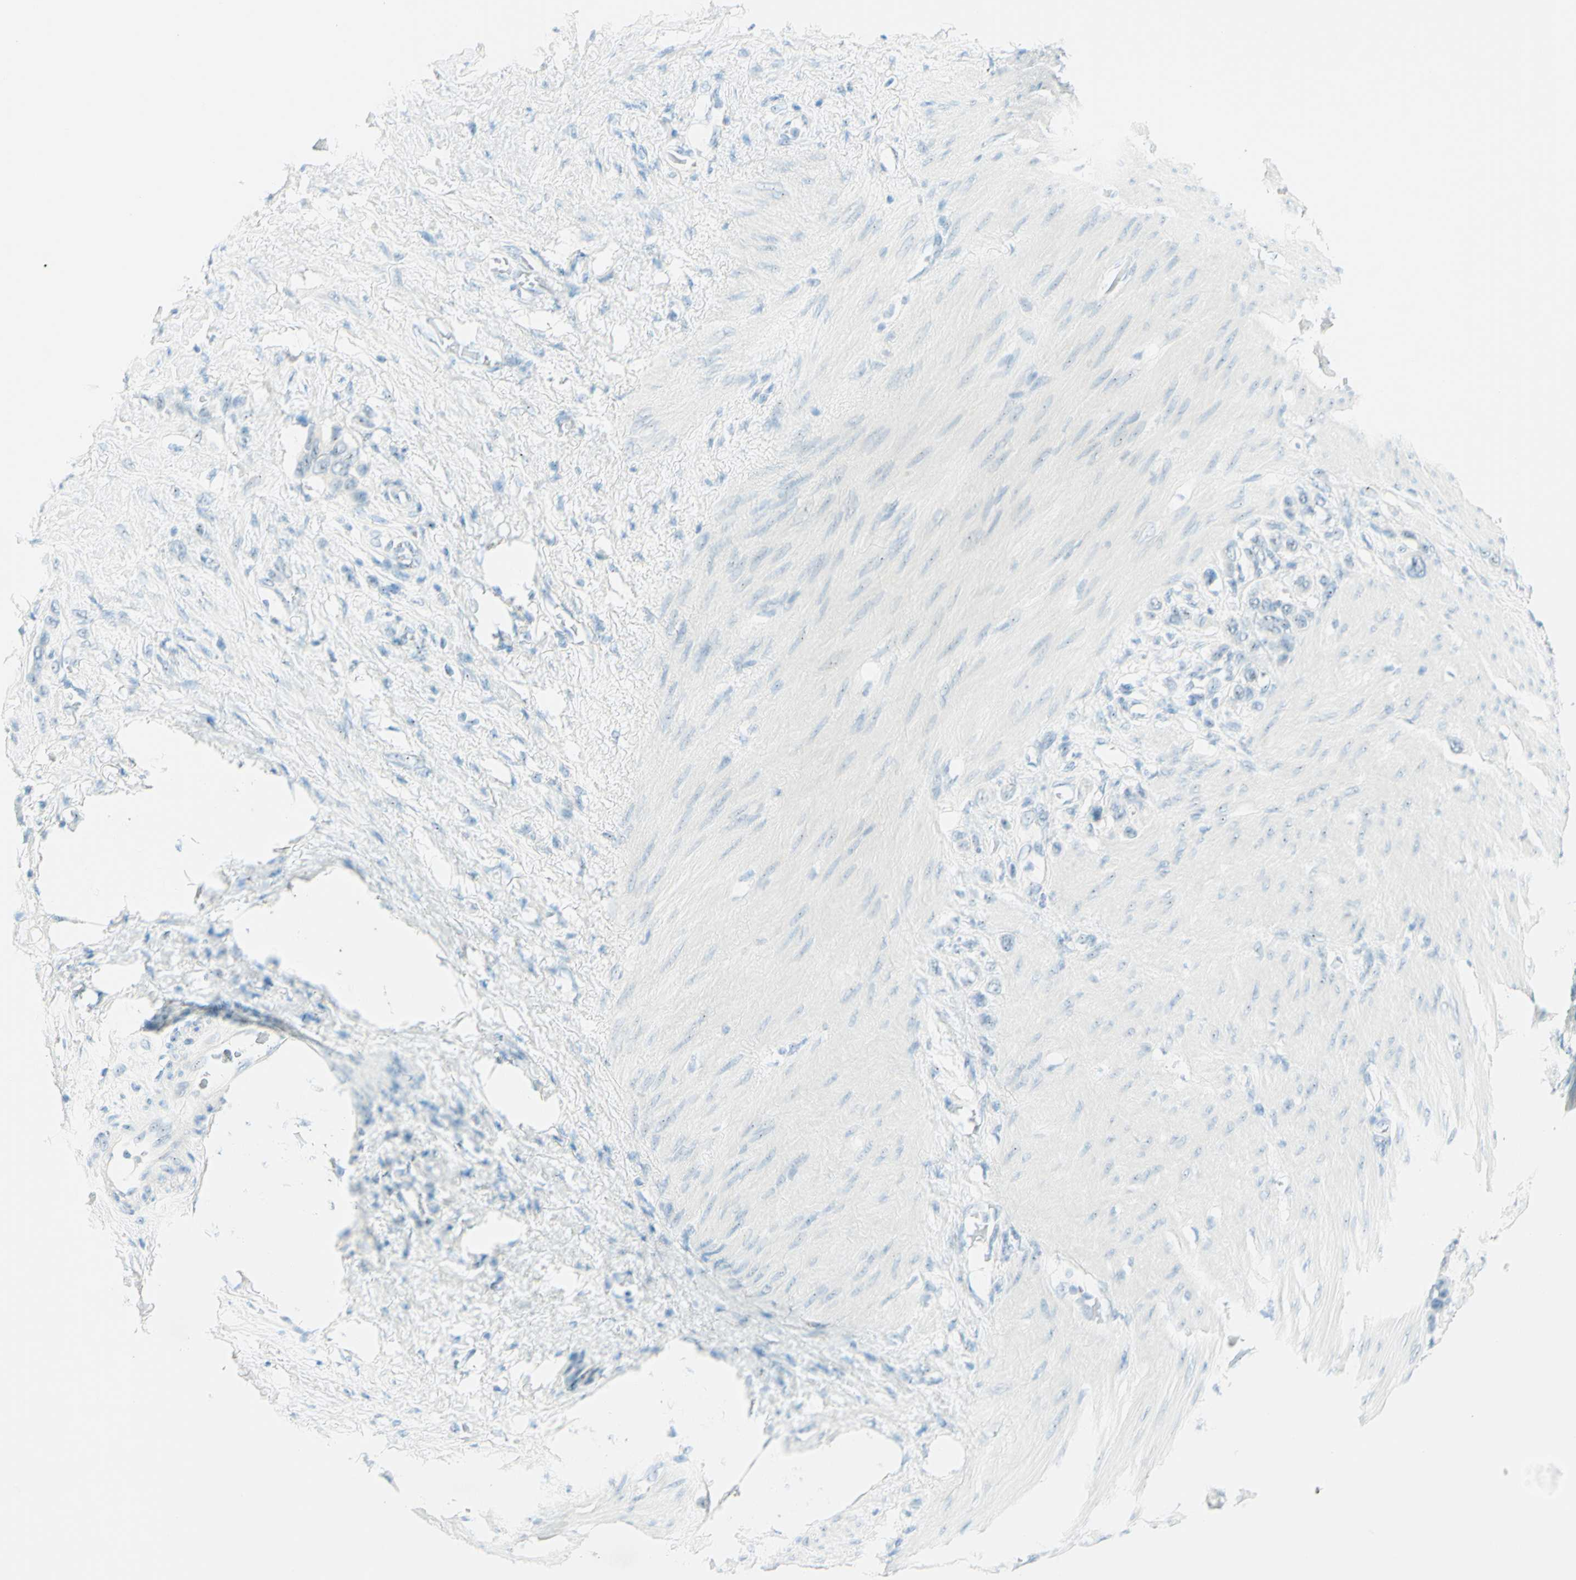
{"staining": {"intensity": "negative", "quantity": "none", "location": "none"}, "tissue": "stomach cancer", "cell_type": "Tumor cells", "image_type": "cancer", "snomed": [{"axis": "morphology", "description": "Adenocarcinoma, NOS"}, {"axis": "morphology", "description": "Adenocarcinoma, High grade"}, {"axis": "topography", "description": "Stomach, upper"}, {"axis": "topography", "description": "Stomach, lower"}], "caption": "There is no significant positivity in tumor cells of stomach cancer (high-grade adenocarcinoma). (Brightfield microscopy of DAB (3,3'-diaminobenzidine) IHC at high magnification).", "gene": "FMR1NB", "patient": {"sex": "female", "age": 65}}